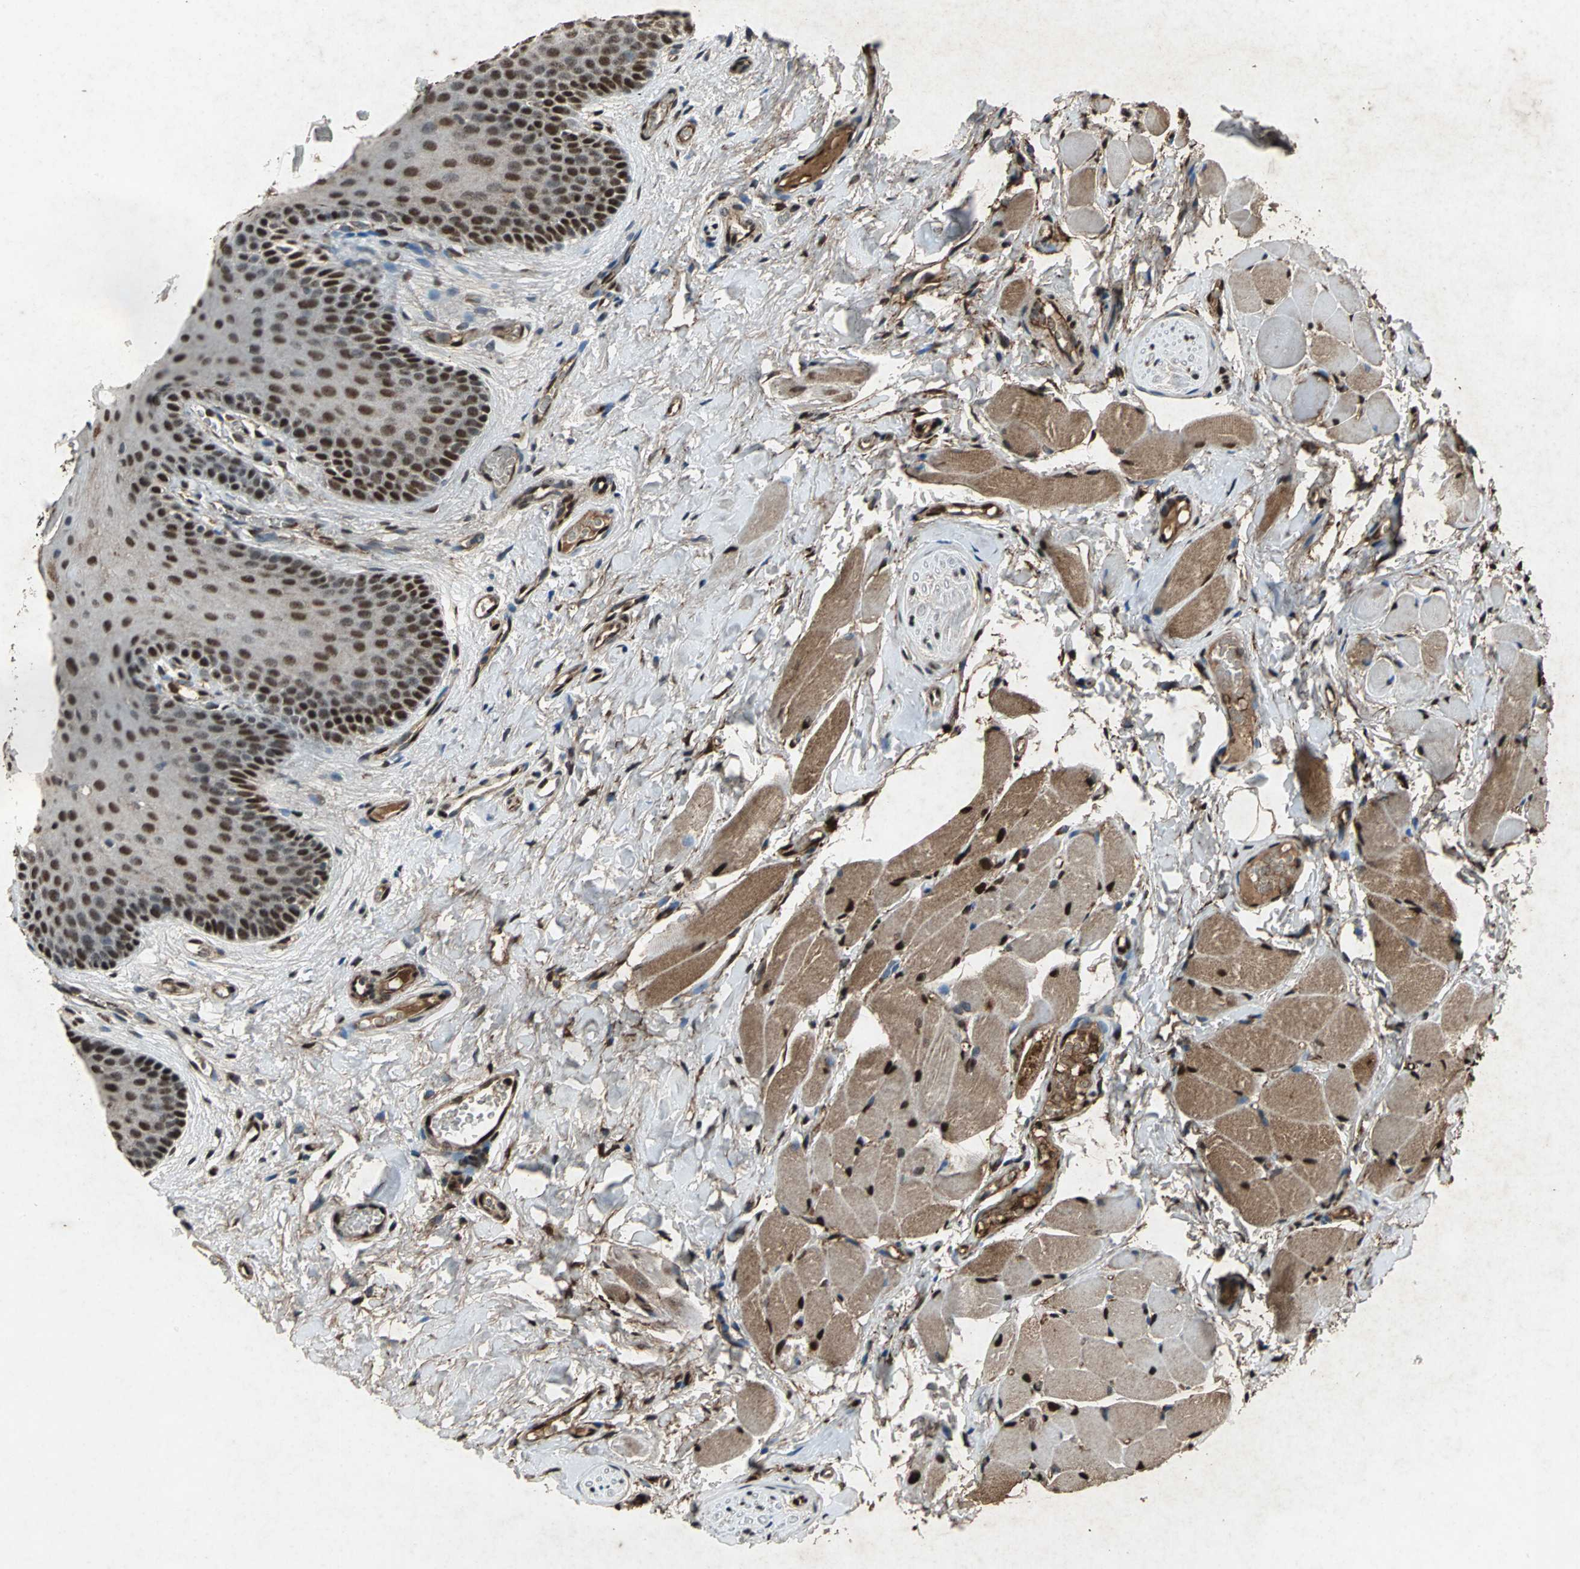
{"staining": {"intensity": "moderate", "quantity": ">75%", "location": "nuclear"}, "tissue": "oral mucosa", "cell_type": "Squamous epithelial cells", "image_type": "normal", "snomed": [{"axis": "morphology", "description": "Normal tissue, NOS"}, {"axis": "topography", "description": "Oral tissue"}], "caption": "Oral mucosa stained with immunohistochemistry displays moderate nuclear positivity in approximately >75% of squamous epithelial cells.", "gene": "ANP32A", "patient": {"sex": "male", "age": 54}}